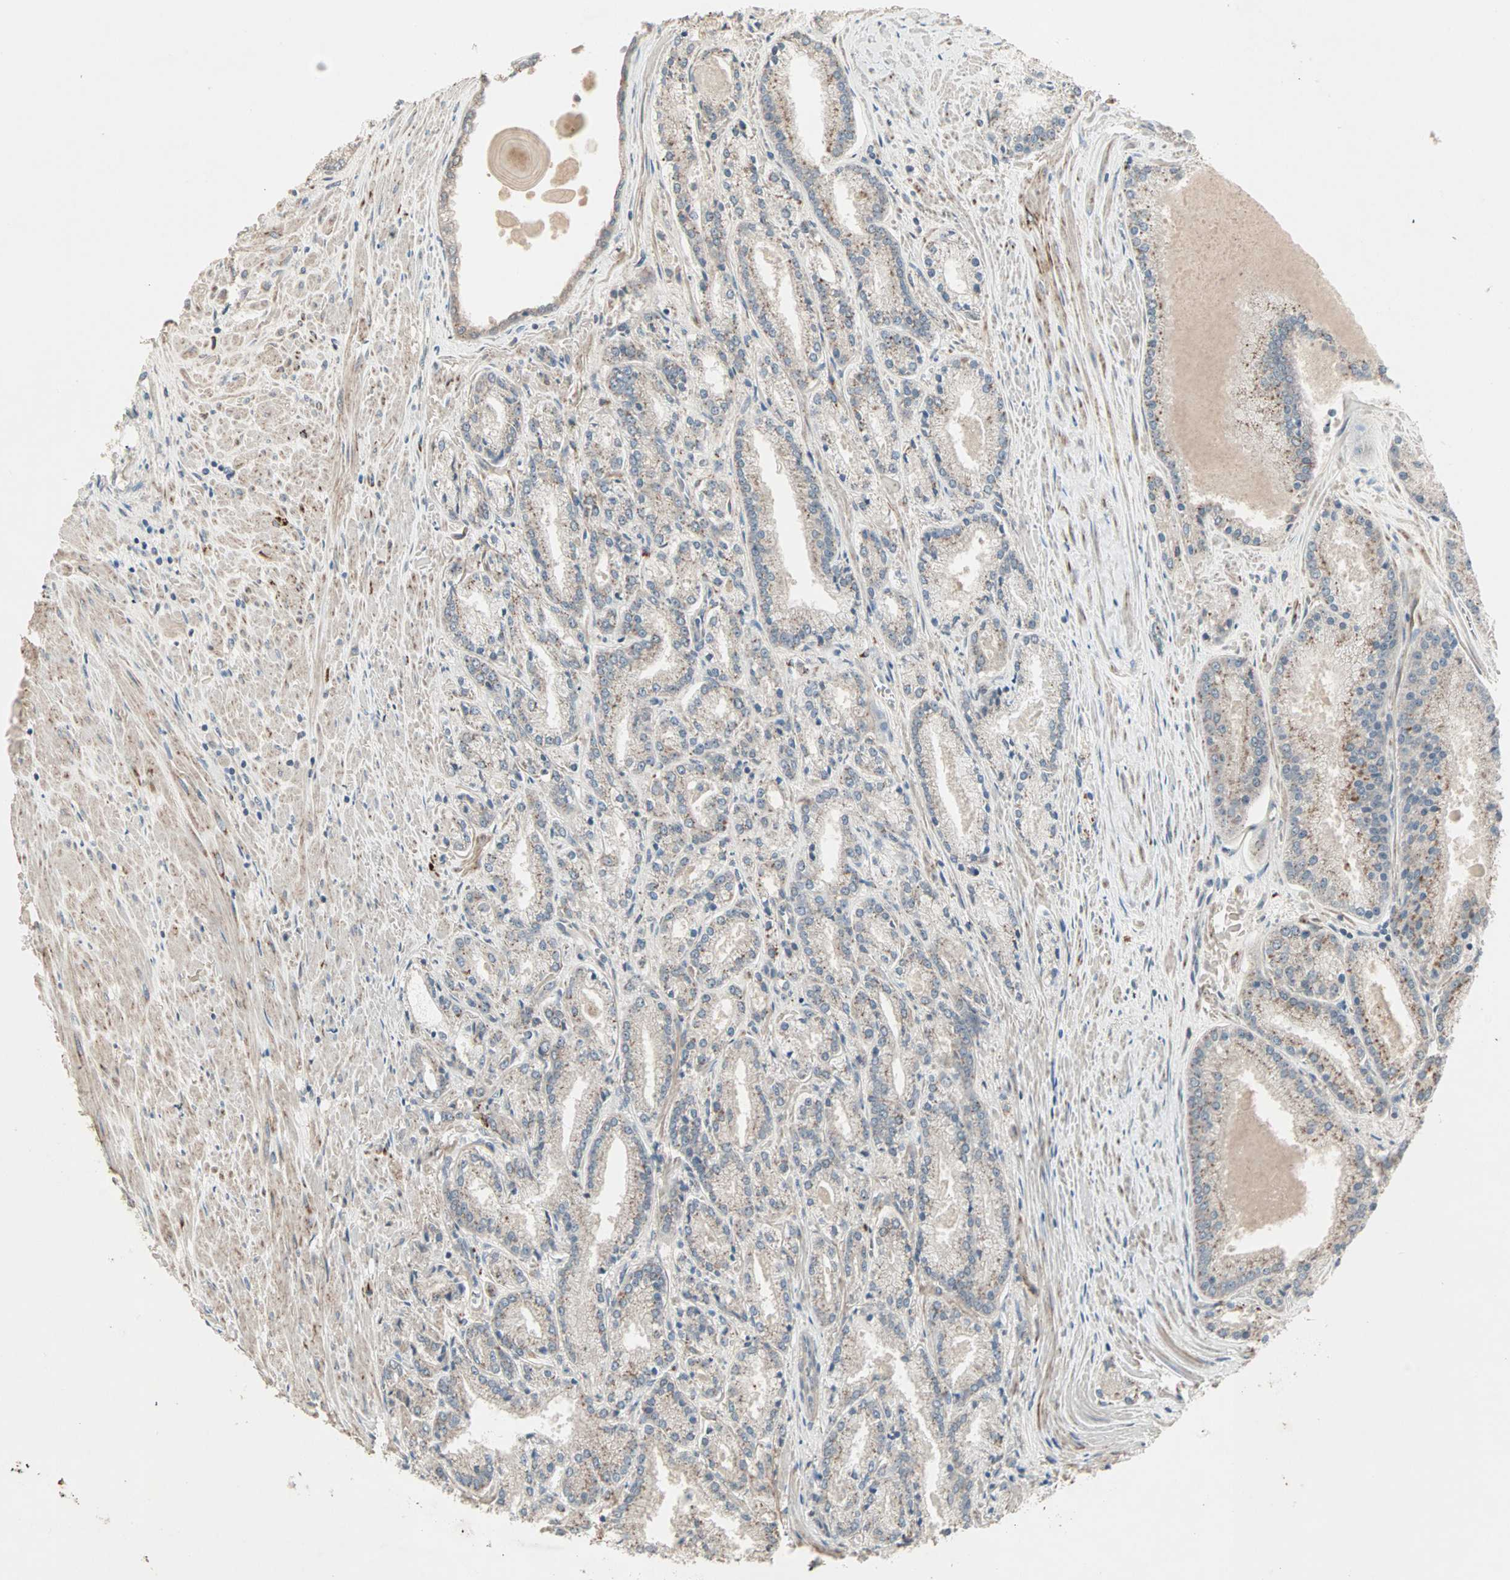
{"staining": {"intensity": "moderate", "quantity": "25%-75%", "location": "cytoplasmic/membranous"}, "tissue": "prostate cancer", "cell_type": "Tumor cells", "image_type": "cancer", "snomed": [{"axis": "morphology", "description": "Adenocarcinoma, Low grade"}, {"axis": "topography", "description": "Prostate"}], "caption": "Protein expression analysis of human prostate low-grade adenocarcinoma reveals moderate cytoplasmic/membranous positivity in about 25%-75% of tumor cells. (DAB = brown stain, brightfield microscopy at high magnification).", "gene": "JMJD7-PLA2G4B", "patient": {"sex": "male", "age": 59}}